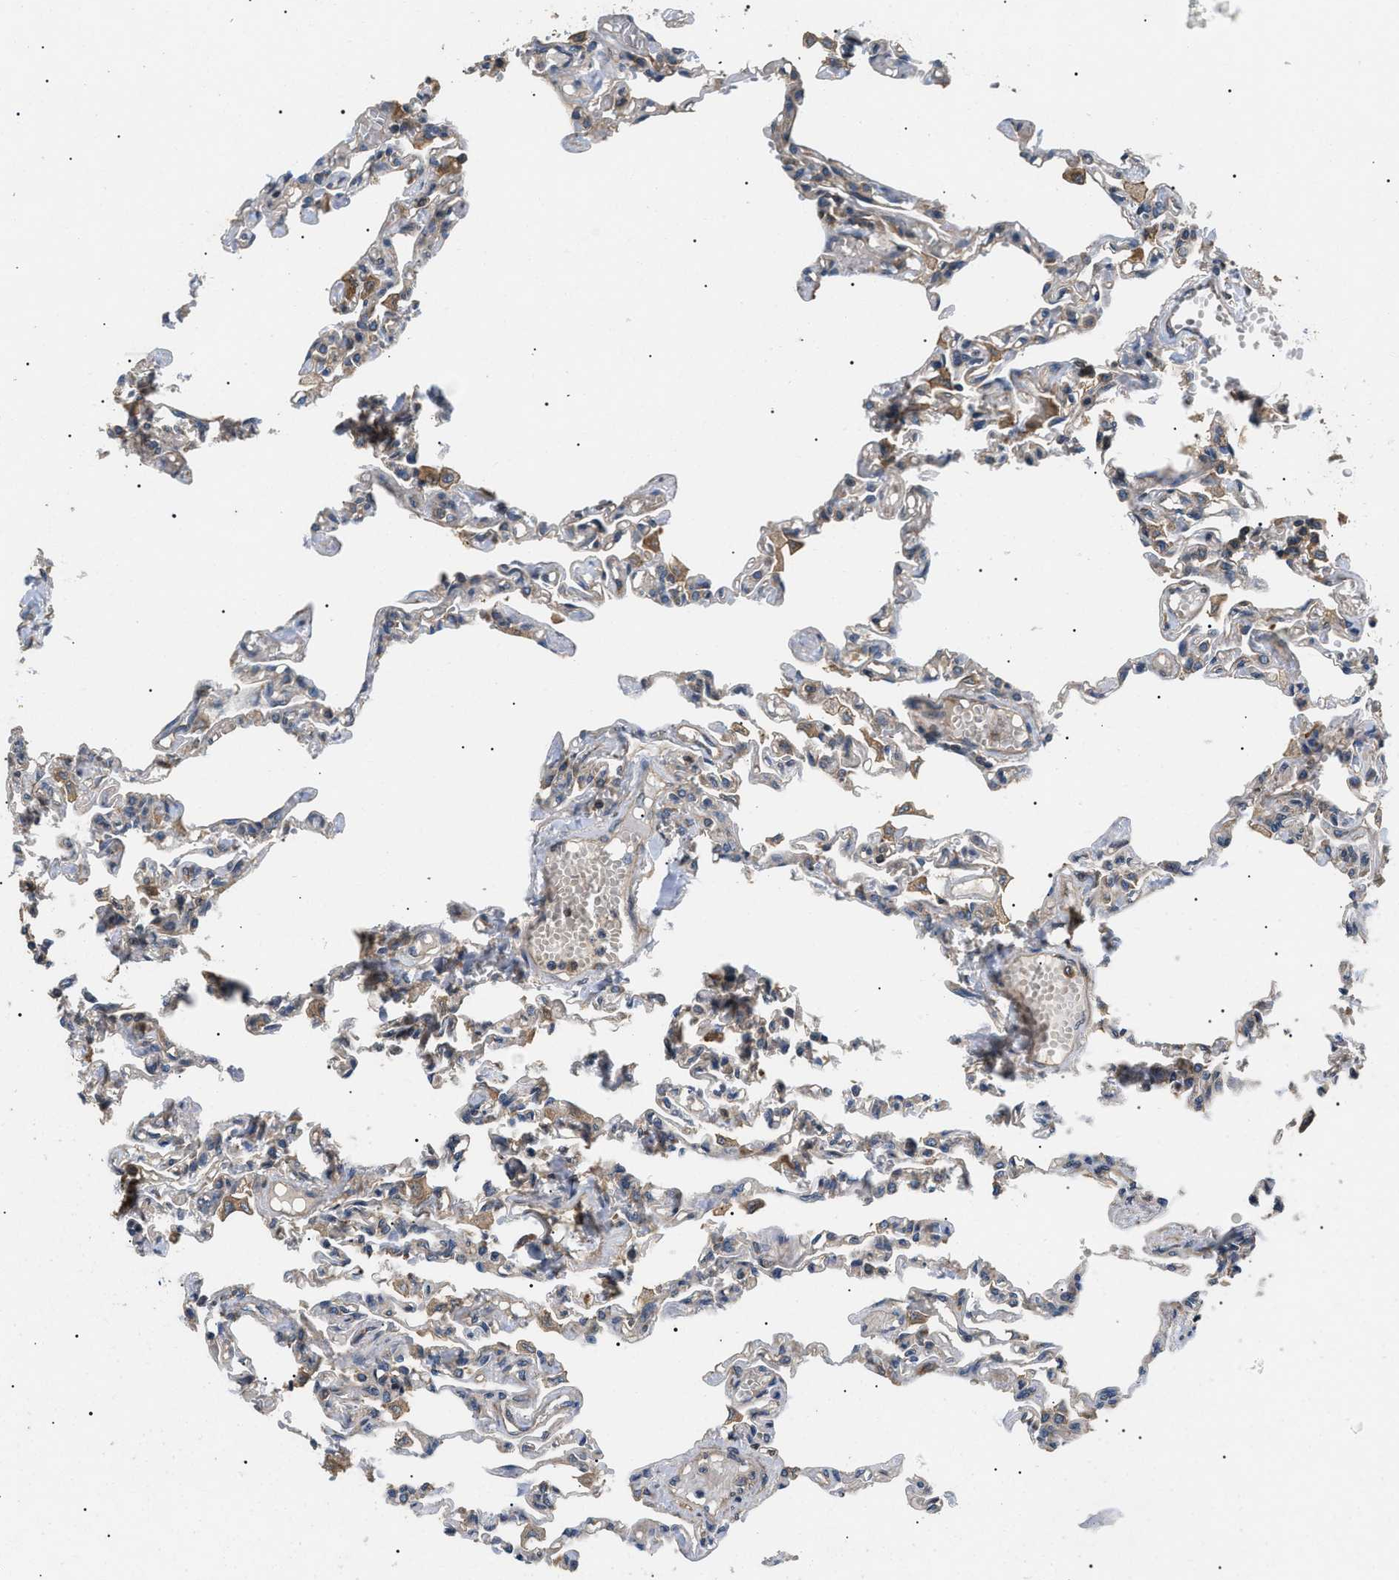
{"staining": {"intensity": "weak", "quantity": "25%-75%", "location": "cytoplasmic/membranous"}, "tissue": "lung", "cell_type": "Alveolar cells", "image_type": "normal", "snomed": [{"axis": "morphology", "description": "Normal tissue, NOS"}, {"axis": "topography", "description": "Lung"}], "caption": "Weak cytoplasmic/membranous expression is seen in about 25%-75% of alveolar cells in benign lung. (brown staining indicates protein expression, while blue staining denotes nuclei).", "gene": "PPM1B", "patient": {"sex": "male", "age": 21}}